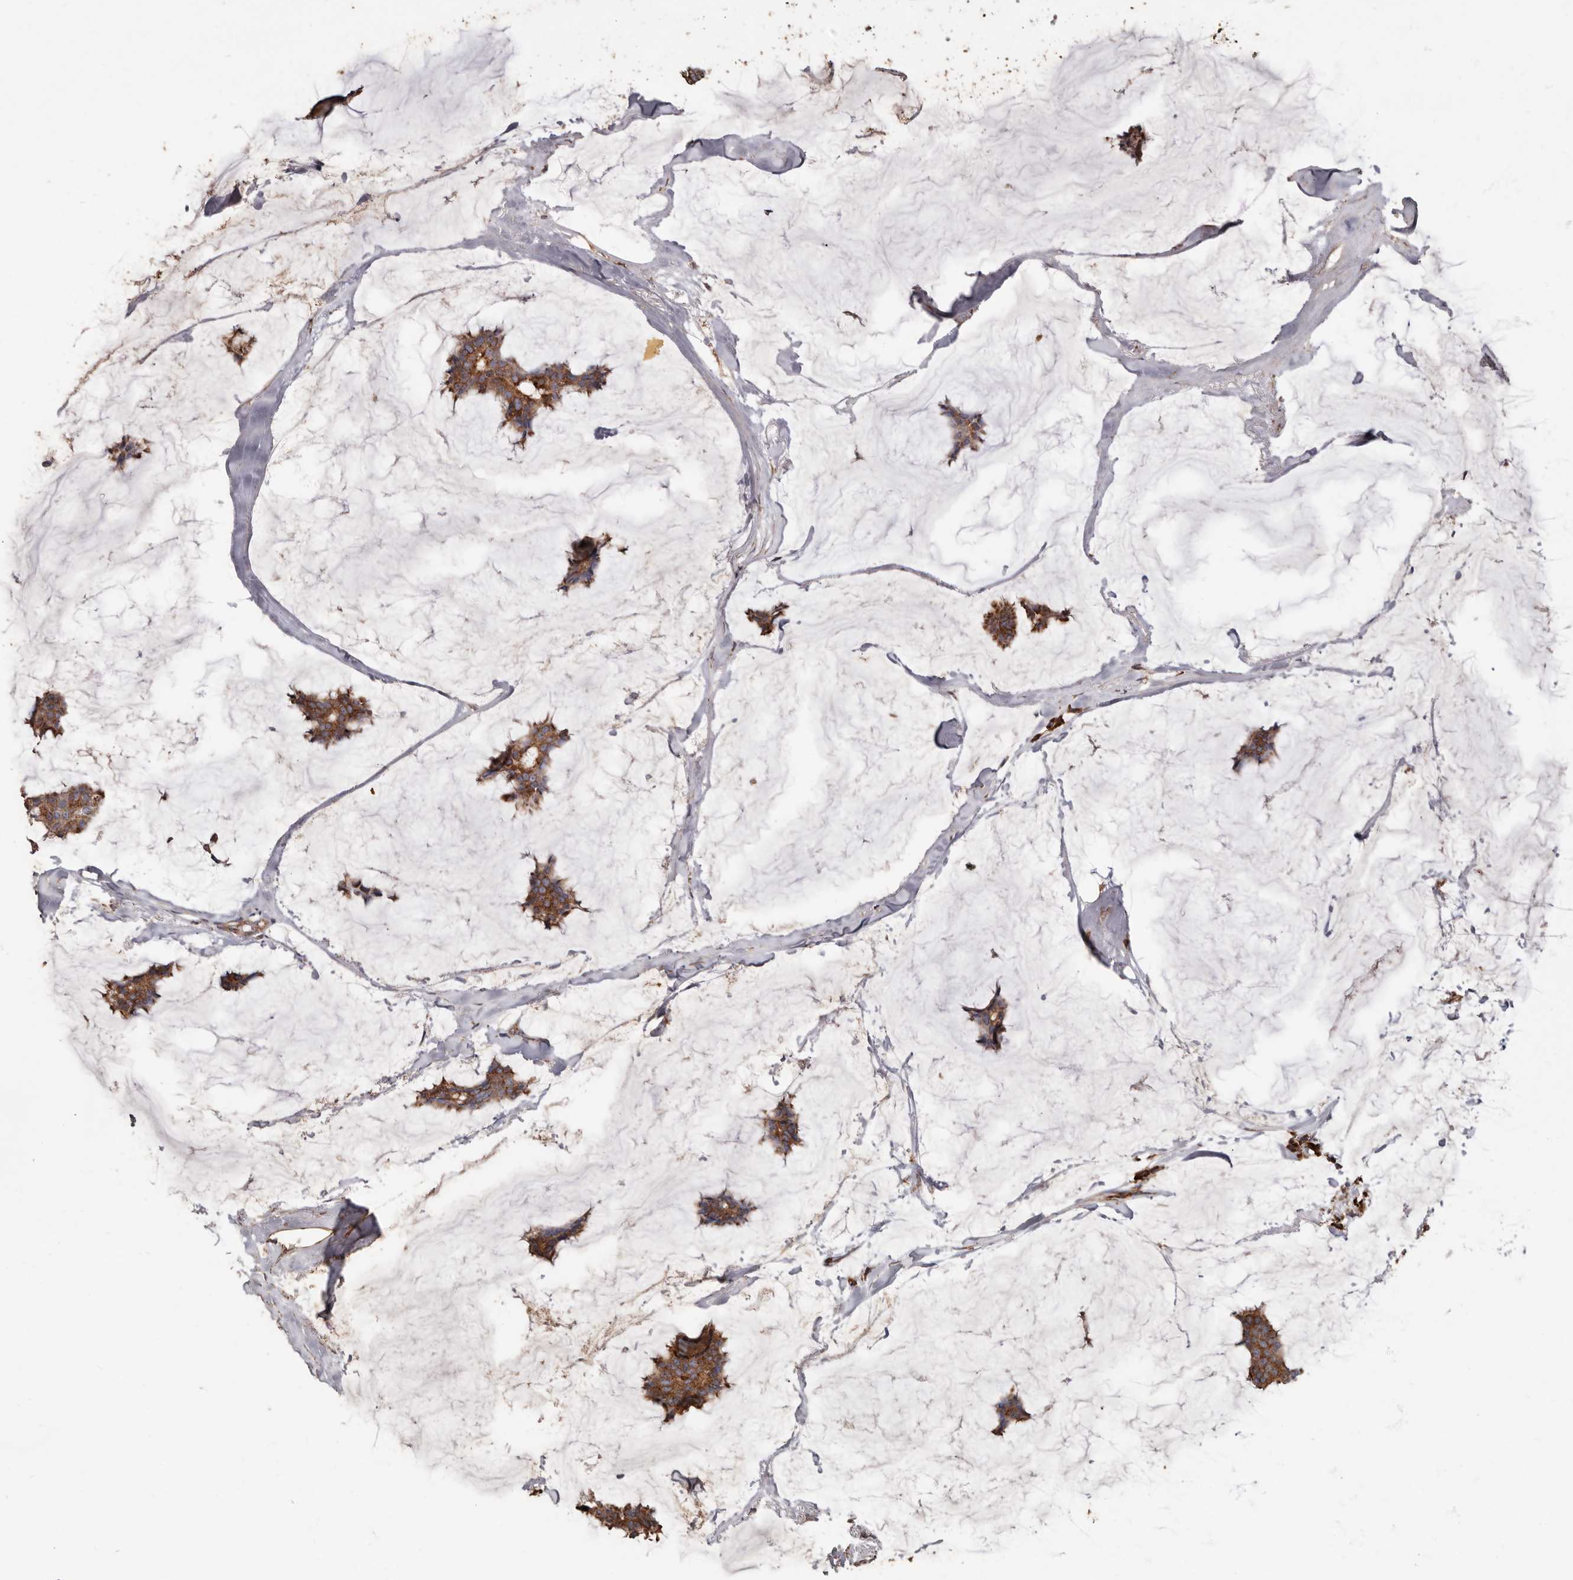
{"staining": {"intensity": "moderate", "quantity": ">75%", "location": "cytoplasmic/membranous"}, "tissue": "breast cancer", "cell_type": "Tumor cells", "image_type": "cancer", "snomed": [{"axis": "morphology", "description": "Duct carcinoma"}, {"axis": "topography", "description": "Breast"}], "caption": "Immunohistochemistry (DAB (3,3'-diaminobenzidine)) staining of infiltrating ductal carcinoma (breast) reveals moderate cytoplasmic/membranous protein positivity in about >75% of tumor cells.", "gene": "OSGIN2", "patient": {"sex": "female", "age": 93}}